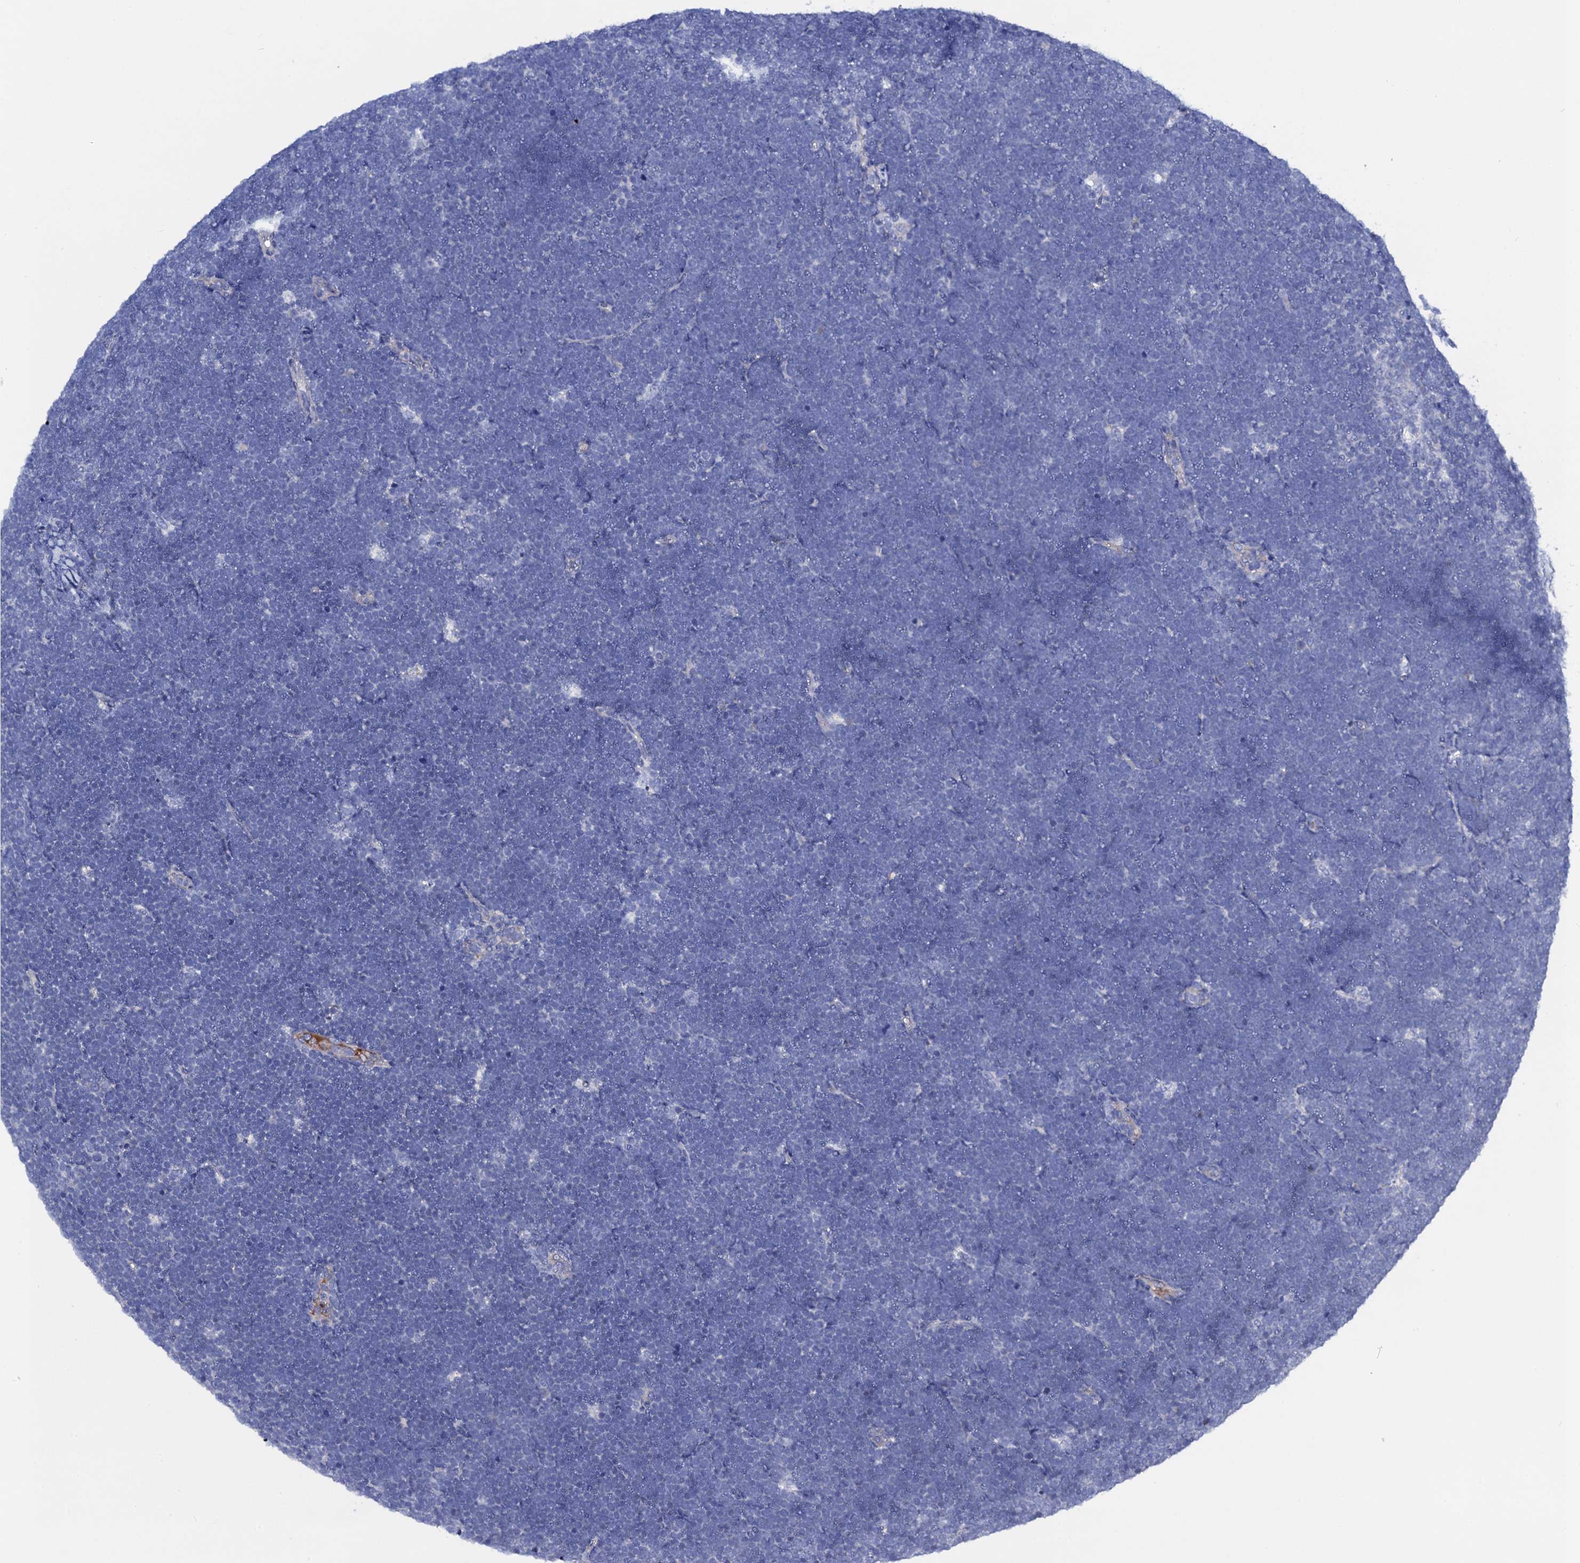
{"staining": {"intensity": "negative", "quantity": "none", "location": "none"}, "tissue": "lymphoma", "cell_type": "Tumor cells", "image_type": "cancer", "snomed": [{"axis": "morphology", "description": "Malignant lymphoma, non-Hodgkin's type, High grade"}, {"axis": "topography", "description": "Lymph node"}], "caption": "Immunohistochemical staining of human lymphoma displays no significant positivity in tumor cells.", "gene": "FREM3", "patient": {"sex": "male", "age": 13}}